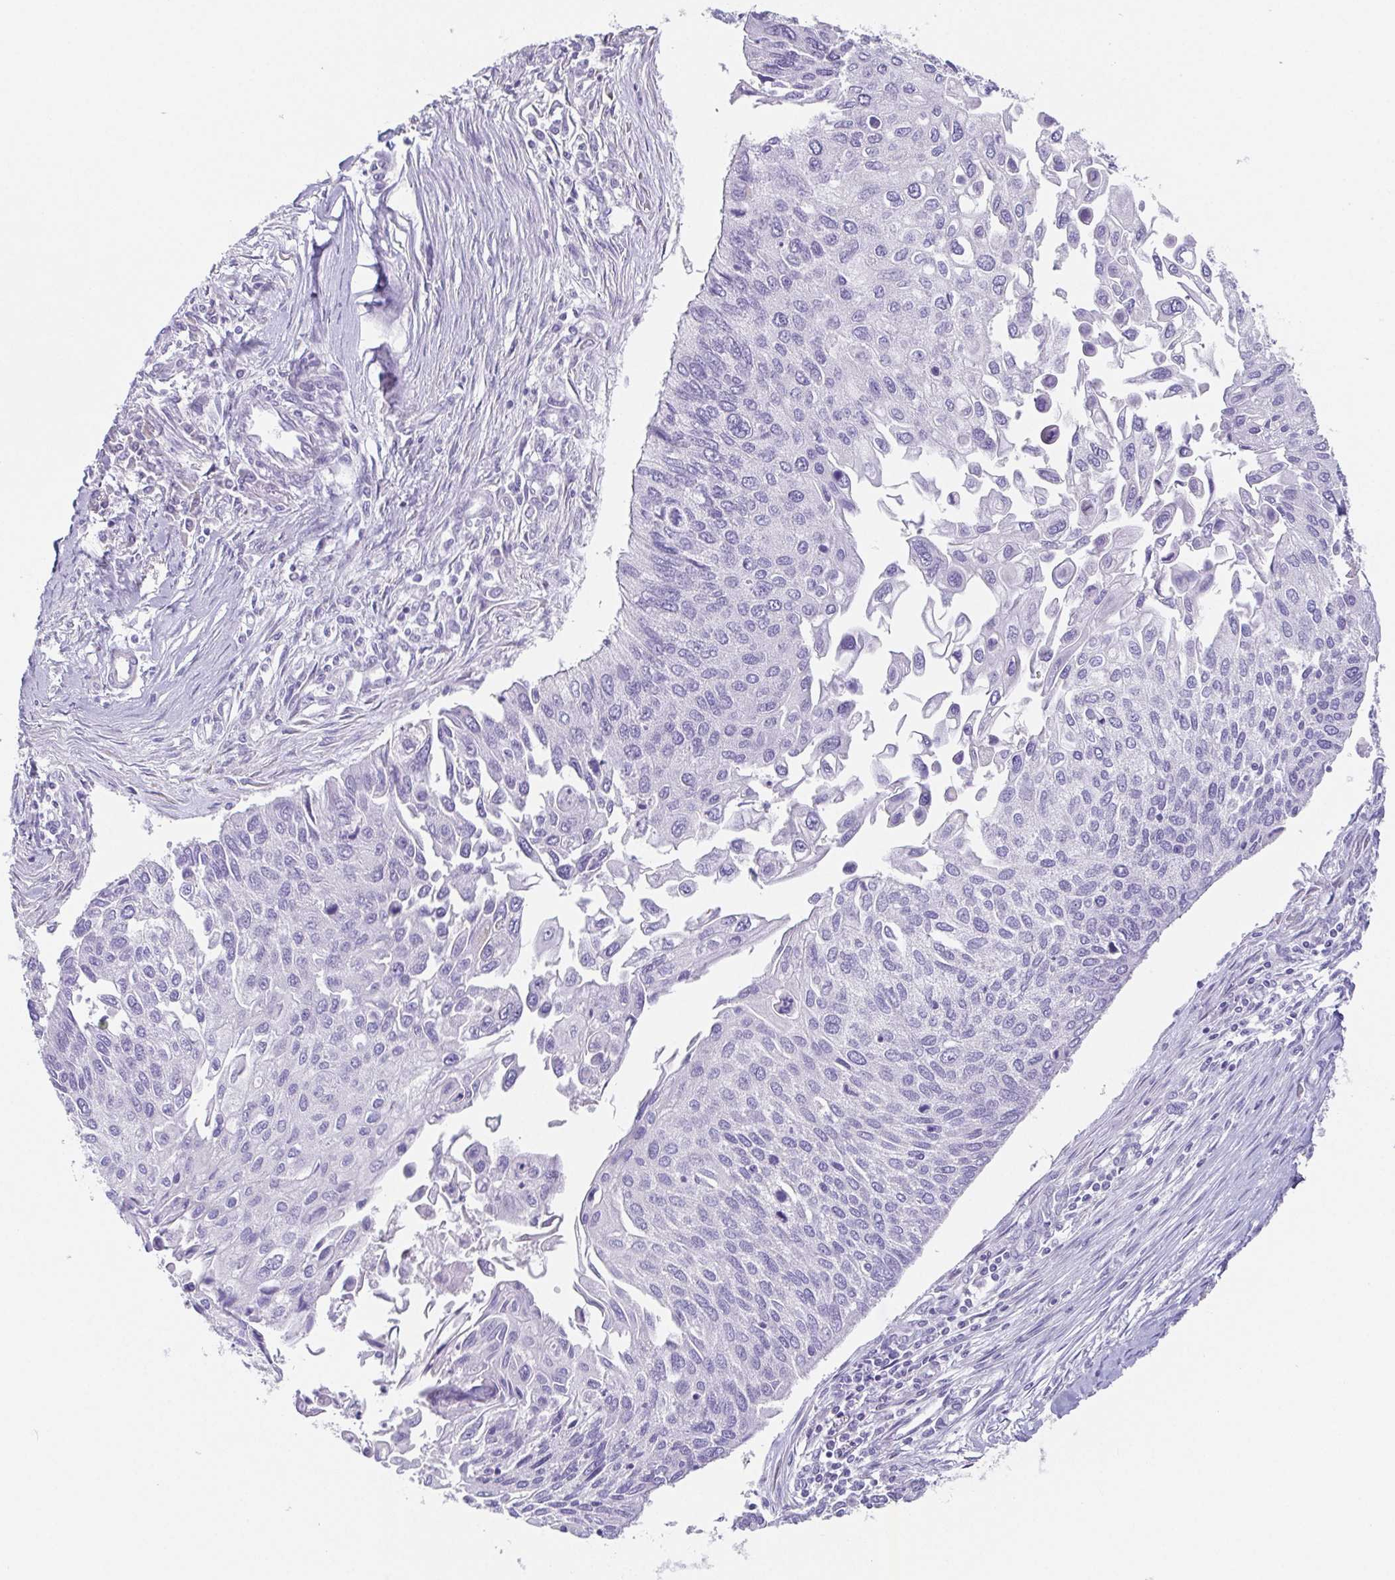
{"staining": {"intensity": "negative", "quantity": "none", "location": "none"}, "tissue": "lung cancer", "cell_type": "Tumor cells", "image_type": "cancer", "snomed": [{"axis": "morphology", "description": "Squamous cell carcinoma, NOS"}, {"axis": "morphology", "description": "Squamous cell carcinoma, metastatic, NOS"}, {"axis": "topography", "description": "Lung"}], "caption": "Immunohistochemistry micrograph of neoplastic tissue: human lung cancer stained with DAB (3,3'-diaminobenzidine) exhibits no significant protein positivity in tumor cells.", "gene": "HDGFL1", "patient": {"sex": "male", "age": 63}}